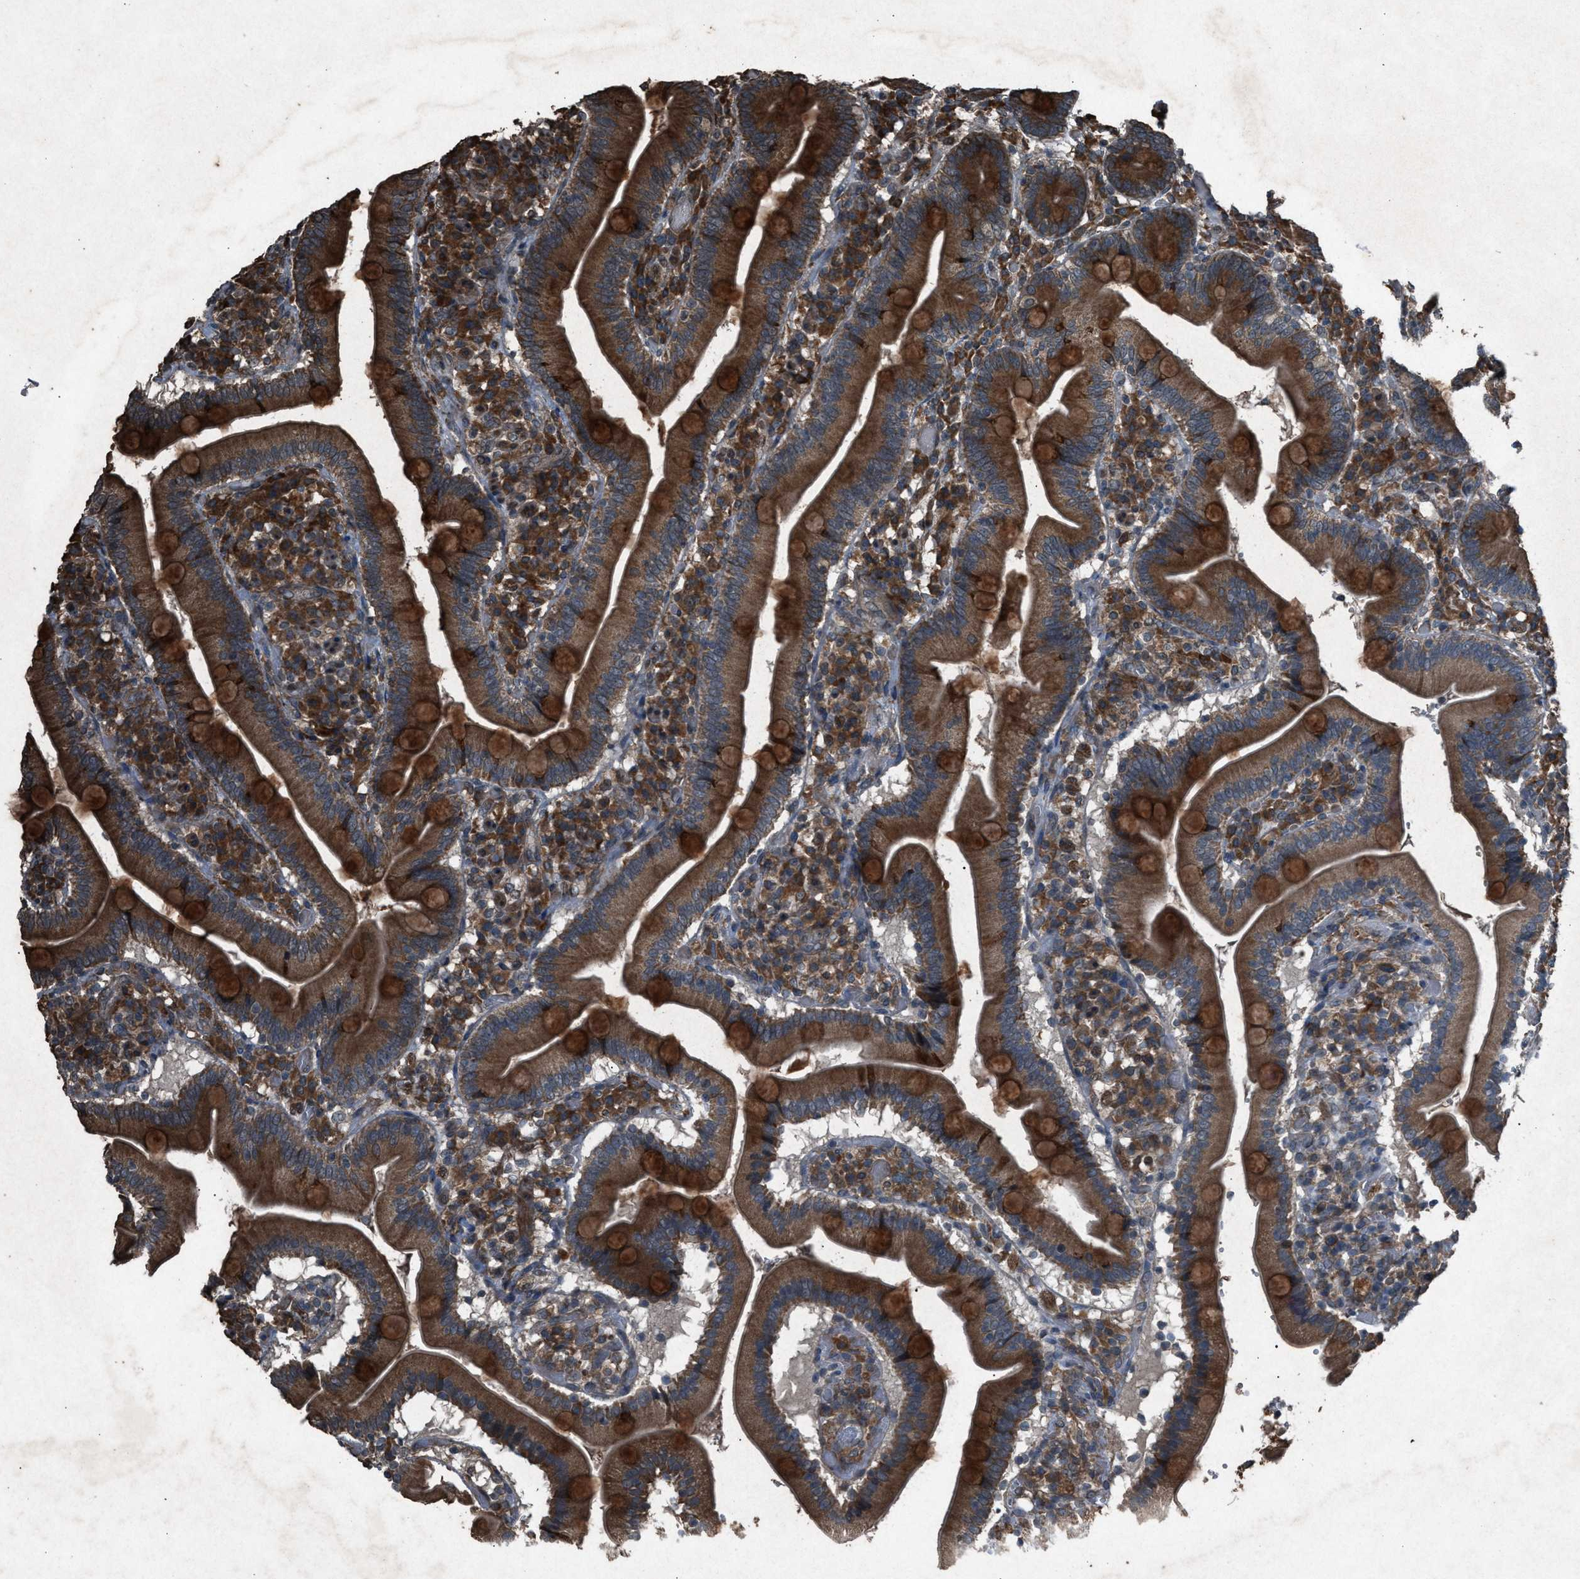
{"staining": {"intensity": "strong", "quantity": ">75%", "location": "cytoplasmic/membranous"}, "tissue": "duodenum", "cell_type": "Glandular cells", "image_type": "normal", "snomed": [{"axis": "morphology", "description": "Normal tissue, NOS"}, {"axis": "topography", "description": "Duodenum"}], "caption": "Duodenum stained with DAB immunohistochemistry displays high levels of strong cytoplasmic/membranous staining in approximately >75% of glandular cells.", "gene": "CALR", "patient": {"sex": "male", "age": 66}}